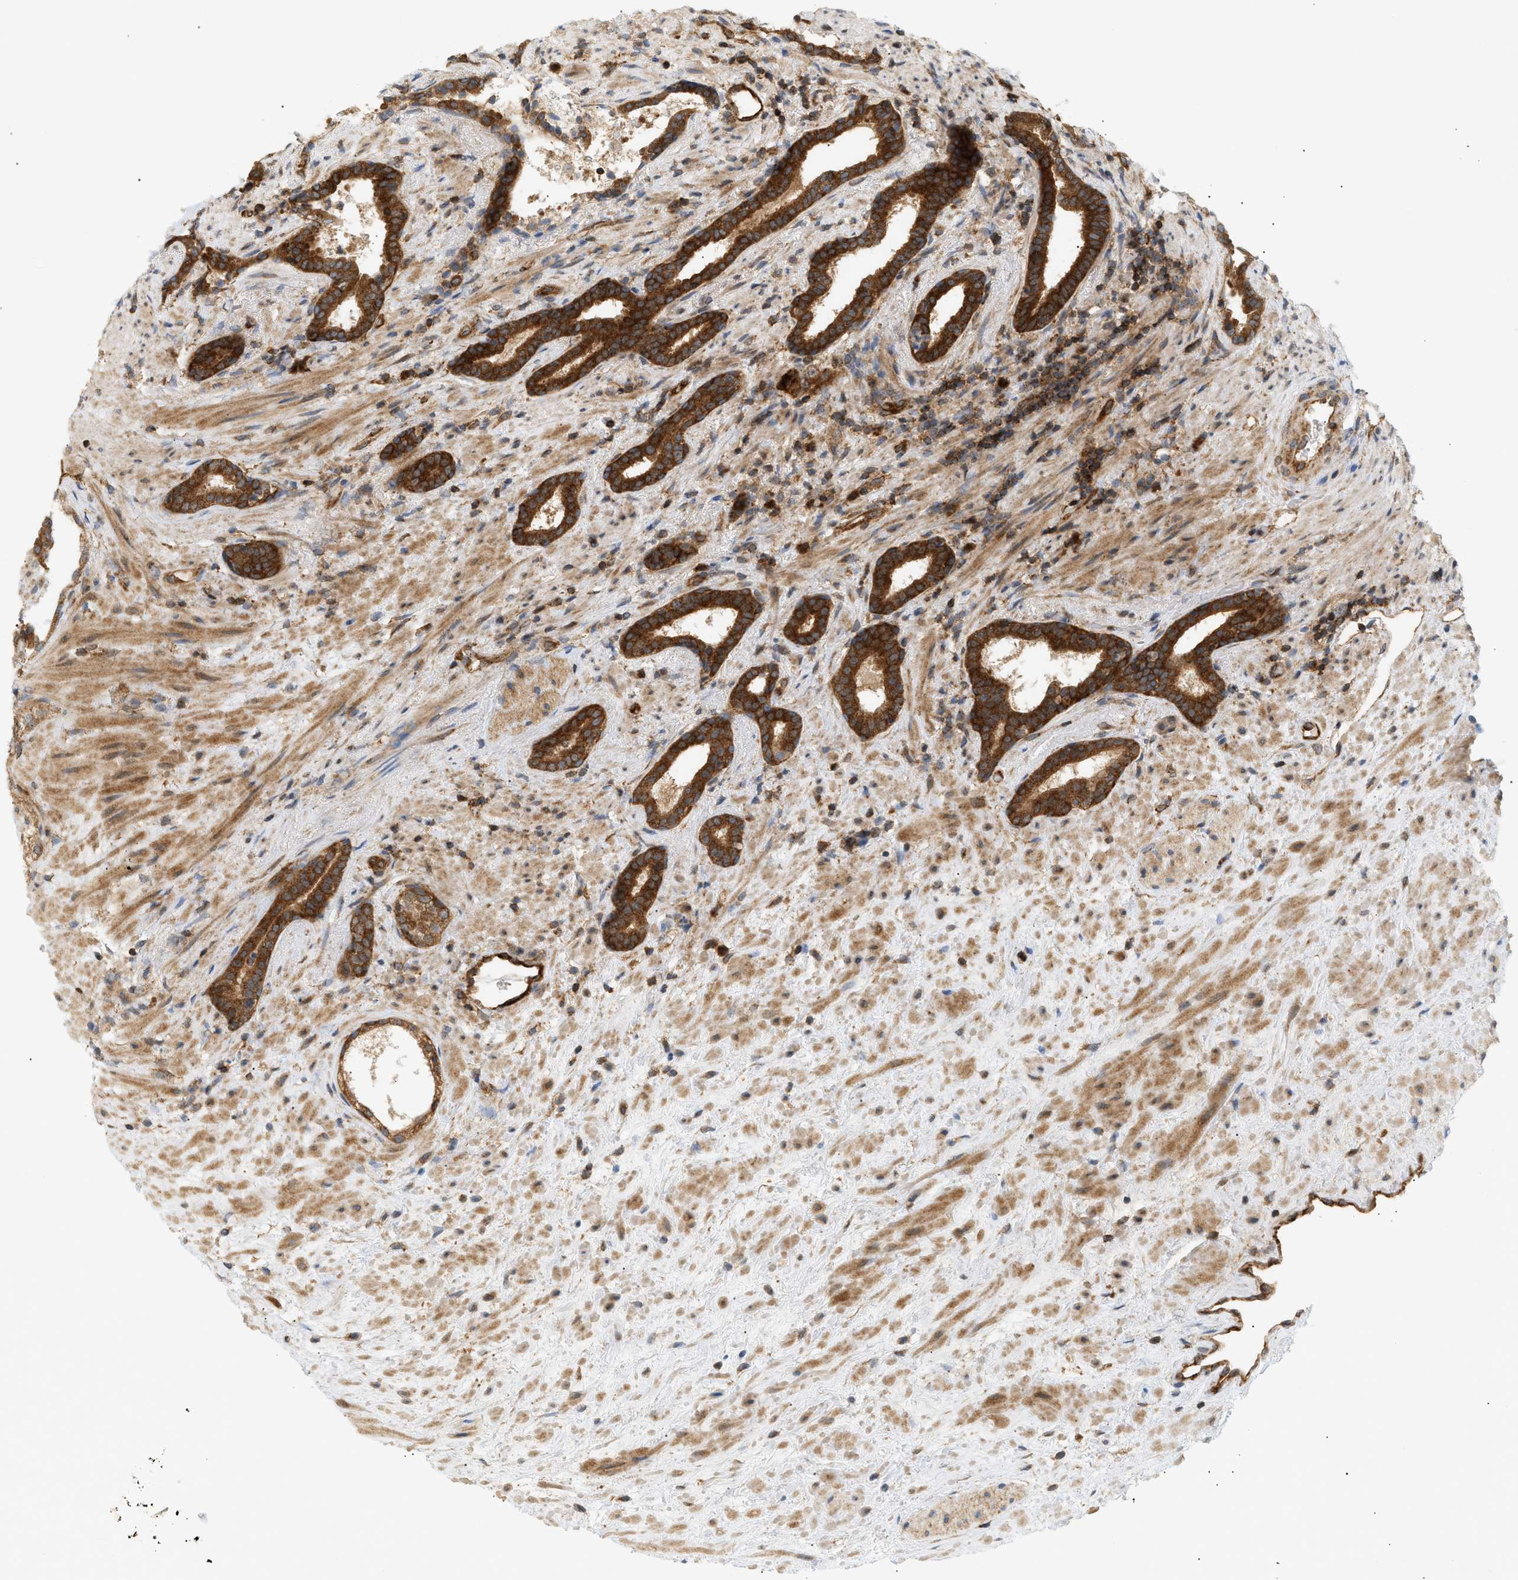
{"staining": {"intensity": "strong", "quantity": ">75%", "location": "cytoplasmic/membranous"}, "tissue": "prostate cancer", "cell_type": "Tumor cells", "image_type": "cancer", "snomed": [{"axis": "morphology", "description": "Adenocarcinoma, High grade"}, {"axis": "topography", "description": "Prostate"}], "caption": "Brown immunohistochemical staining in human prostate cancer reveals strong cytoplasmic/membranous expression in approximately >75% of tumor cells. (Brightfield microscopy of DAB IHC at high magnification).", "gene": "SHC1", "patient": {"sex": "male", "age": 71}}